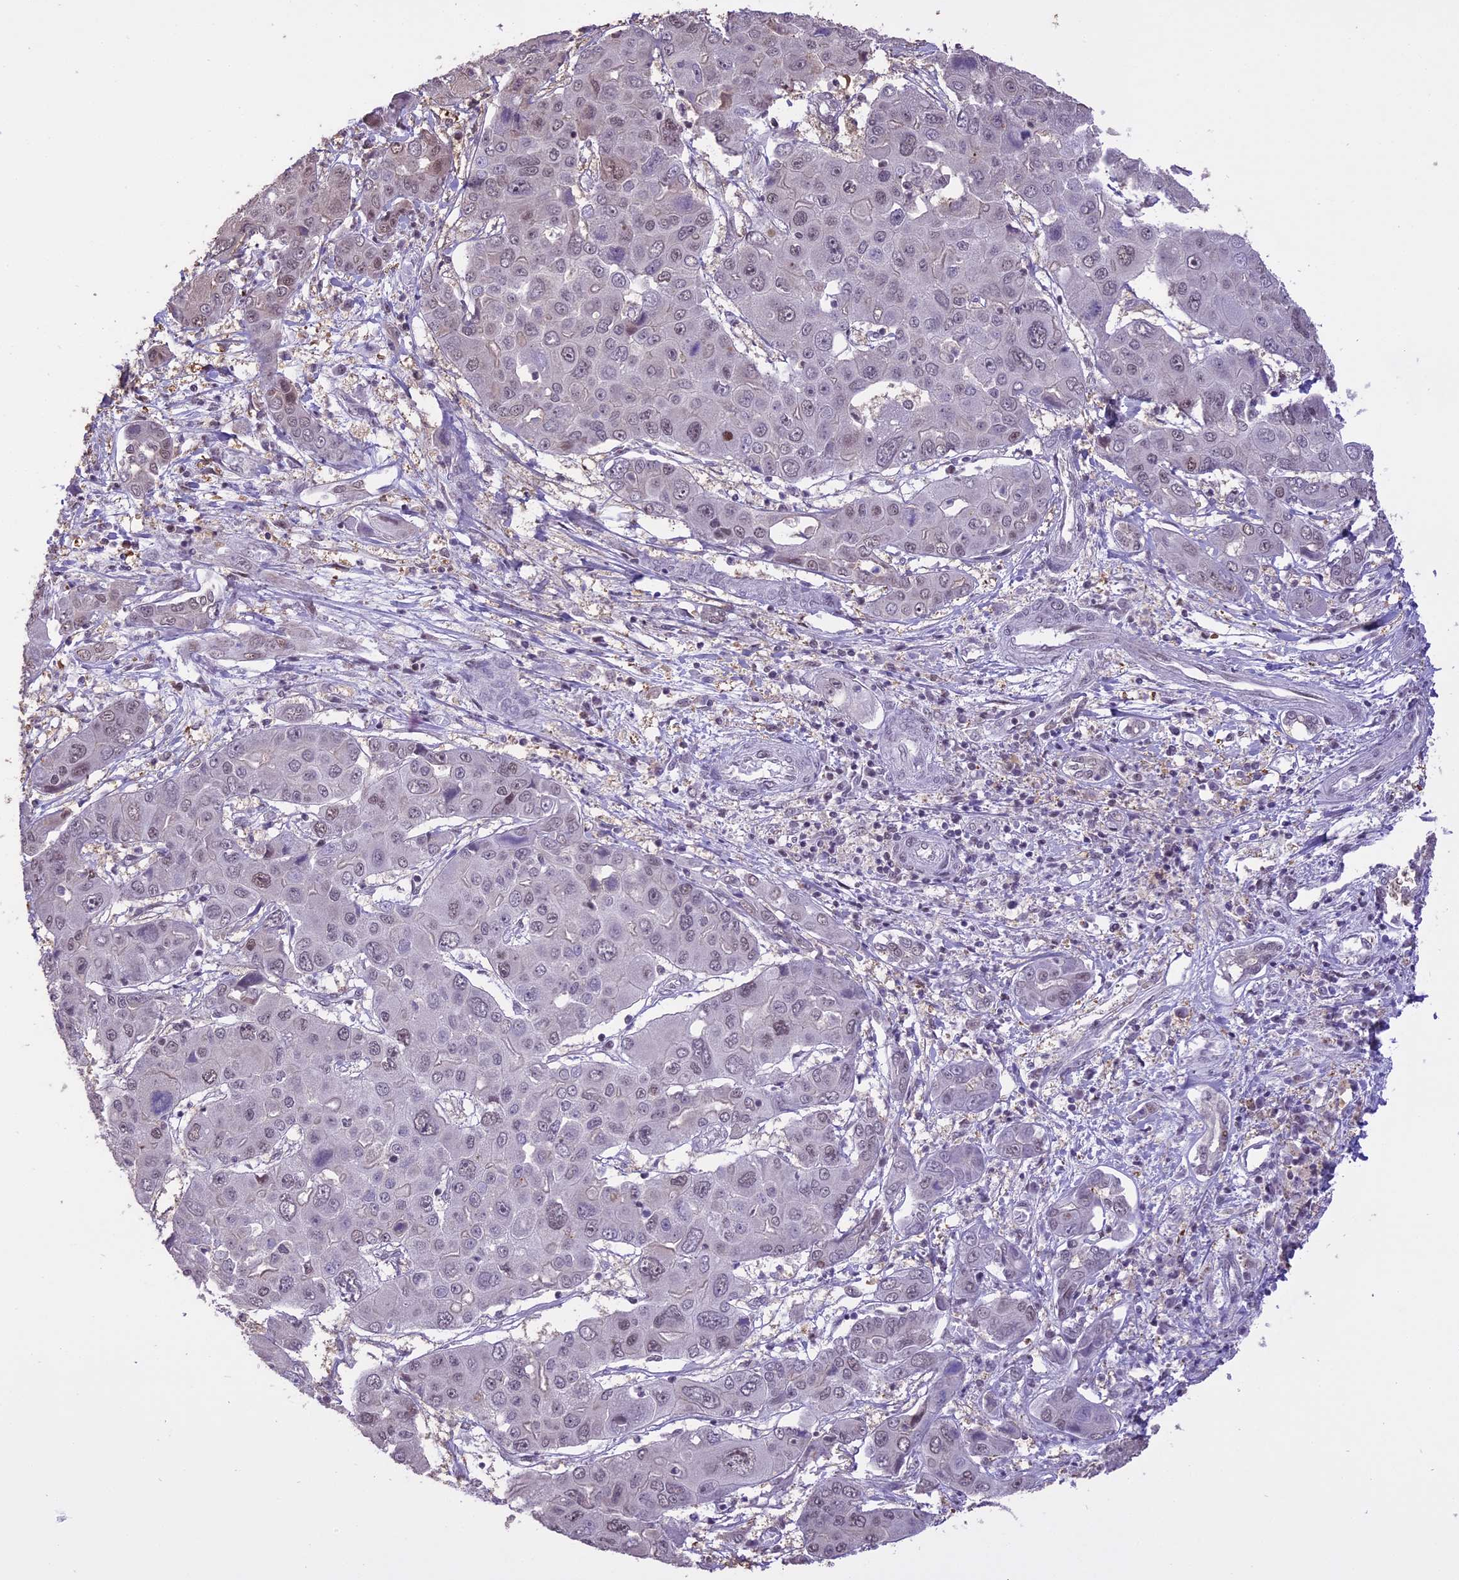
{"staining": {"intensity": "weak", "quantity": "<25%", "location": "nuclear"}, "tissue": "liver cancer", "cell_type": "Tumor cells", "image_type": "cancer", "snomed": [{"axis": "morphology", "description": "Cholangiocarcinoma"}, {"axis": "topography", "description": "Liver"}], "caption": "Human liver cancer (cholangiocarcinoma) stained for a protein using immunohistochemistry shows no positivity in tumor cells.", "gene": "TIGD7", "patient": {"sex": "male", "age": 67}}